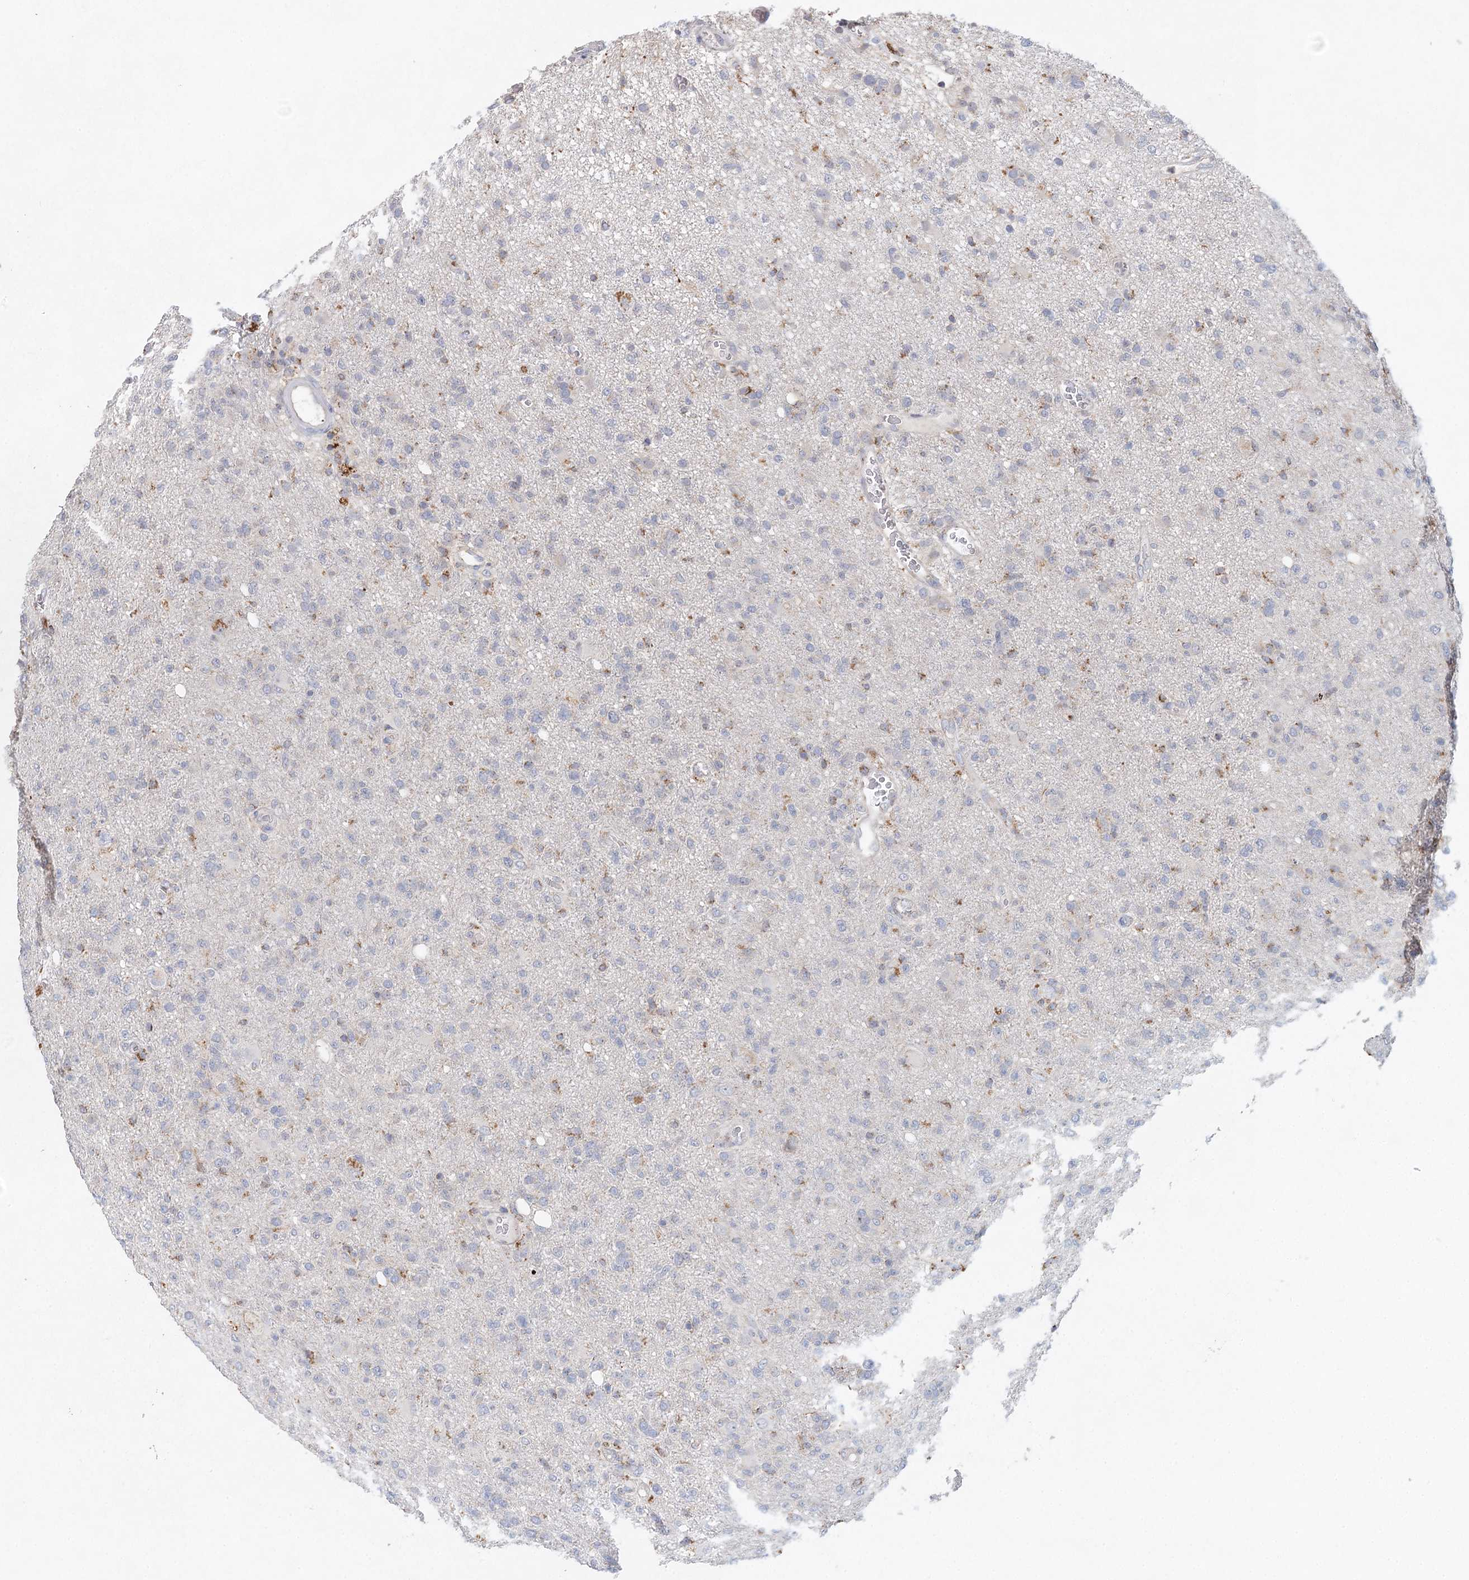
{"staining": {"intensity": "weak", "quantity": "<25%", "location": "cytoplasmic/membranous"}, "tissue": "glioma", "cell_type": "Tumor cells", "image_type": "cancer", "snomed": [{"axis": "morphology", "description": "Glioma, malignant, High grade"}, {"axis": "topography", "description": "Brain"}], "caption": "Tumor cells show no significant protein staining in malignant glioma (high-grade).", "gene": "XPO6", "patient": {"sex": "female", "age": 57}}